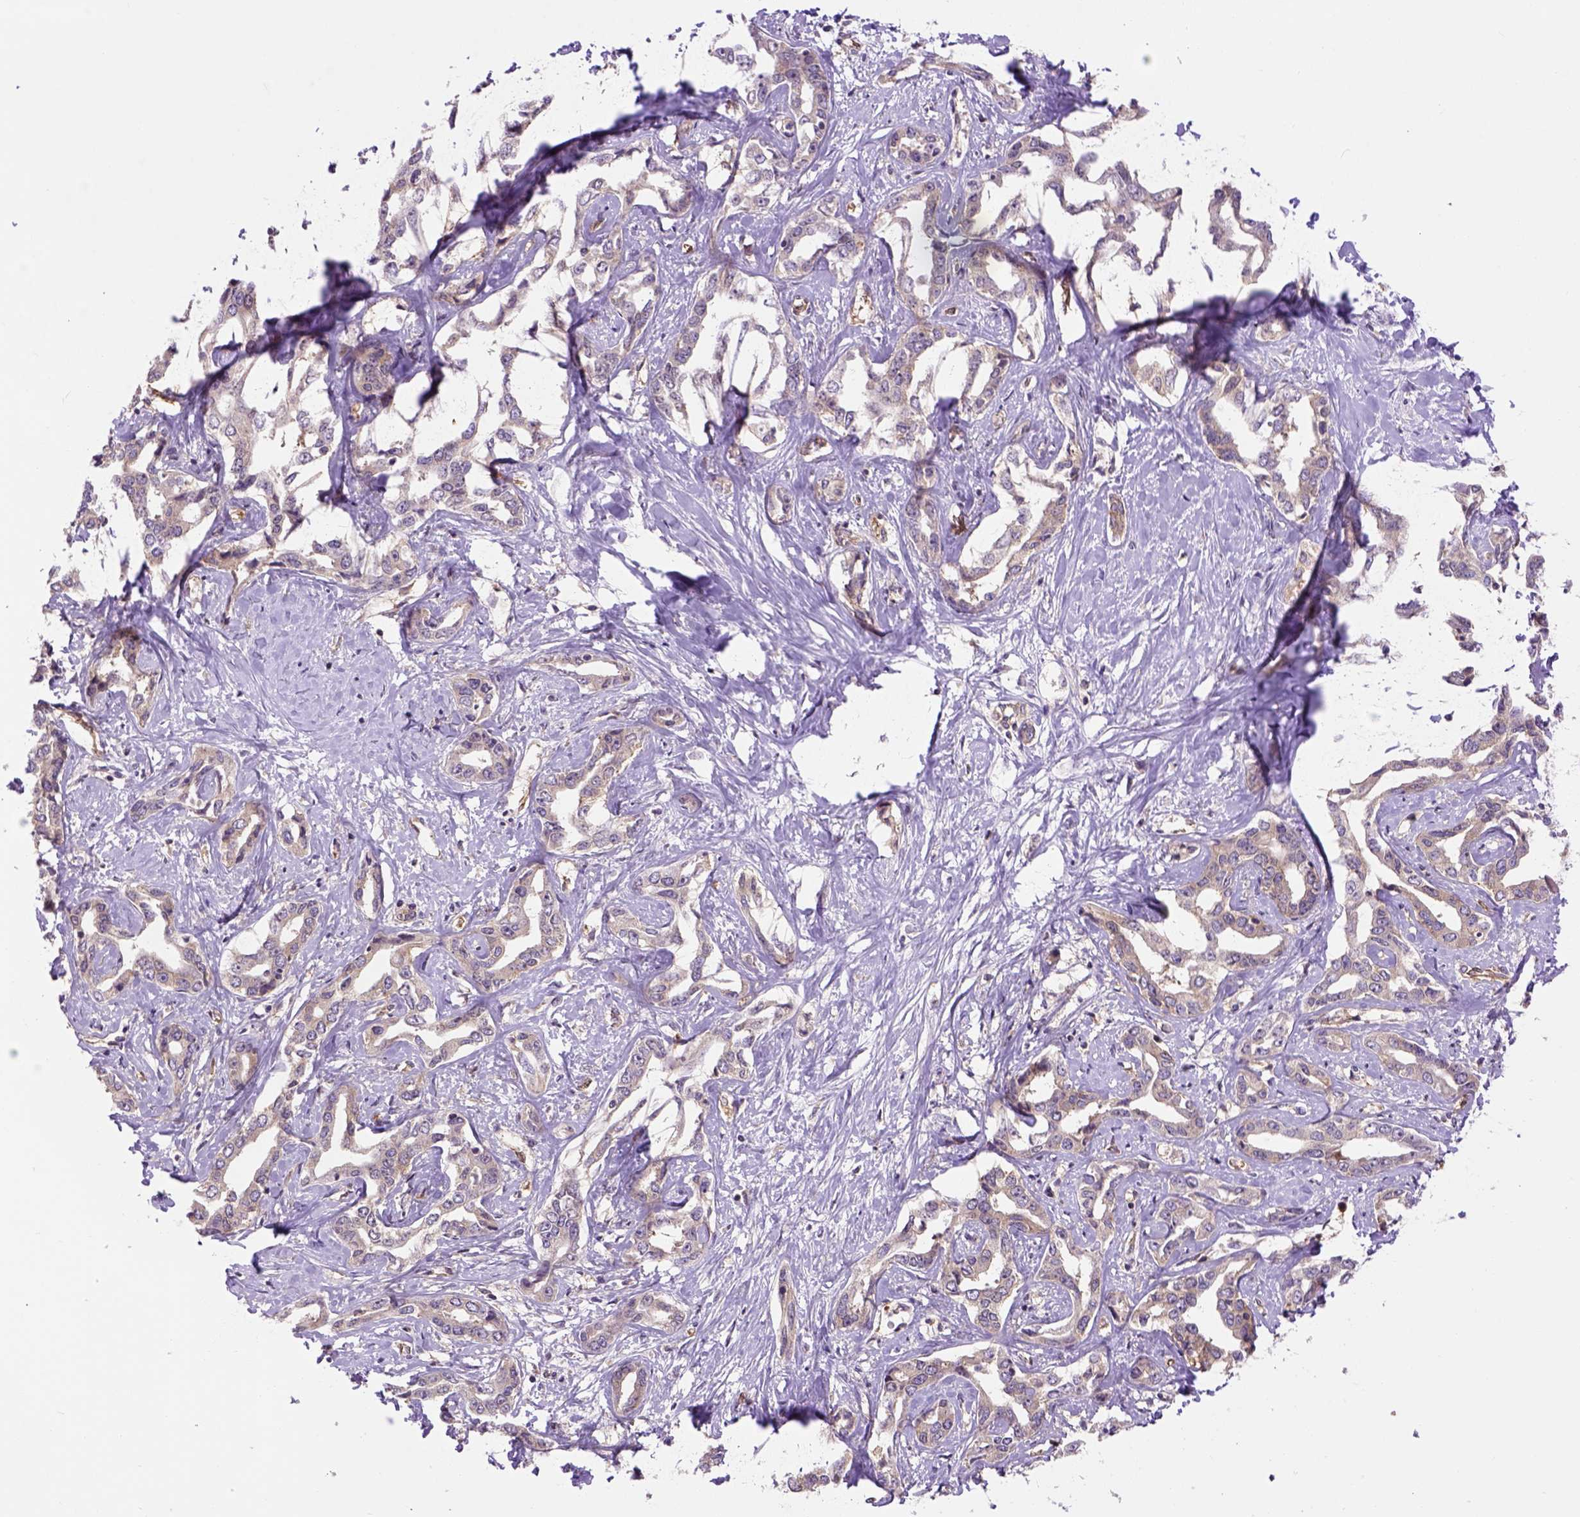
{"staining": {"intensity": "weak", "quantity": ">75%", "location": "cytoplasmic/membranous"}, "tissue": "liver cancer", "cell_type": "Tumor cells", "image_type": "cancer", "snomed": [{"axis": "morphology", "description": "Cholangiocarcinoma"}, {"axis": "topography", "description": "Liver"}], "caption": "This photomicrograph demonstrates immunohistochemistry staining of human liver cancer (cholangiocarcinoma), with low weak cytoplasmic/membranous expression in approximately >75% of tumor cells.", "gene": "CASKIN2", "patient": {"sex": "male", "age": 59}}